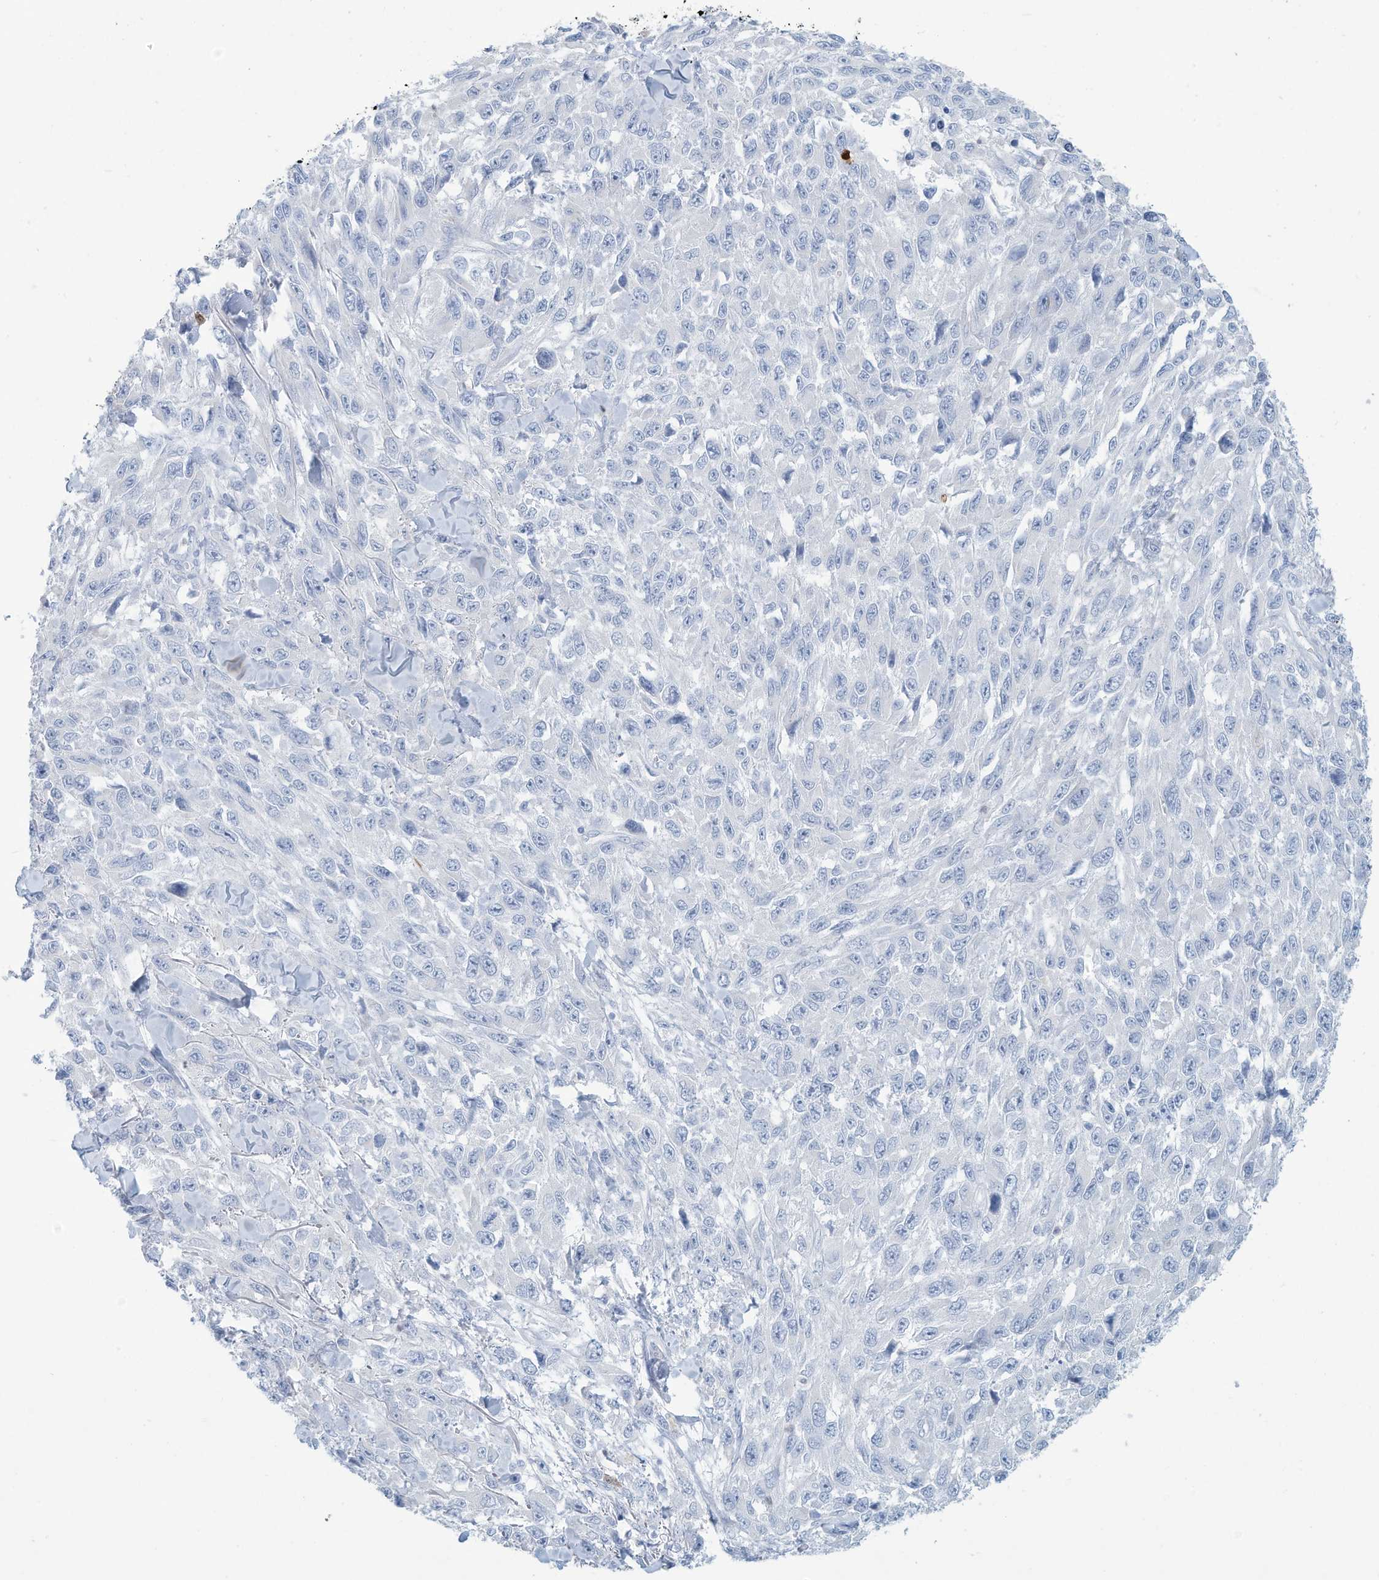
{"staining": {"intensity": "negative", "quantity": "none", "location": "none"}, "tissue": "melanoma", "cell_type": "Tumor cells", "image_type": "cancer", "snomed": [{"axis": "morphology", "description": "Malignant melanoma, NOS"}, {"axis": "topography", "description": "Skin"}], "caption": "Malignant melanoma stained for a protein using immunohistochemistry demonstrates no positivity tumor cells.", "gene": "ERI2", "patient": {"sex": "female", "age": 96}}